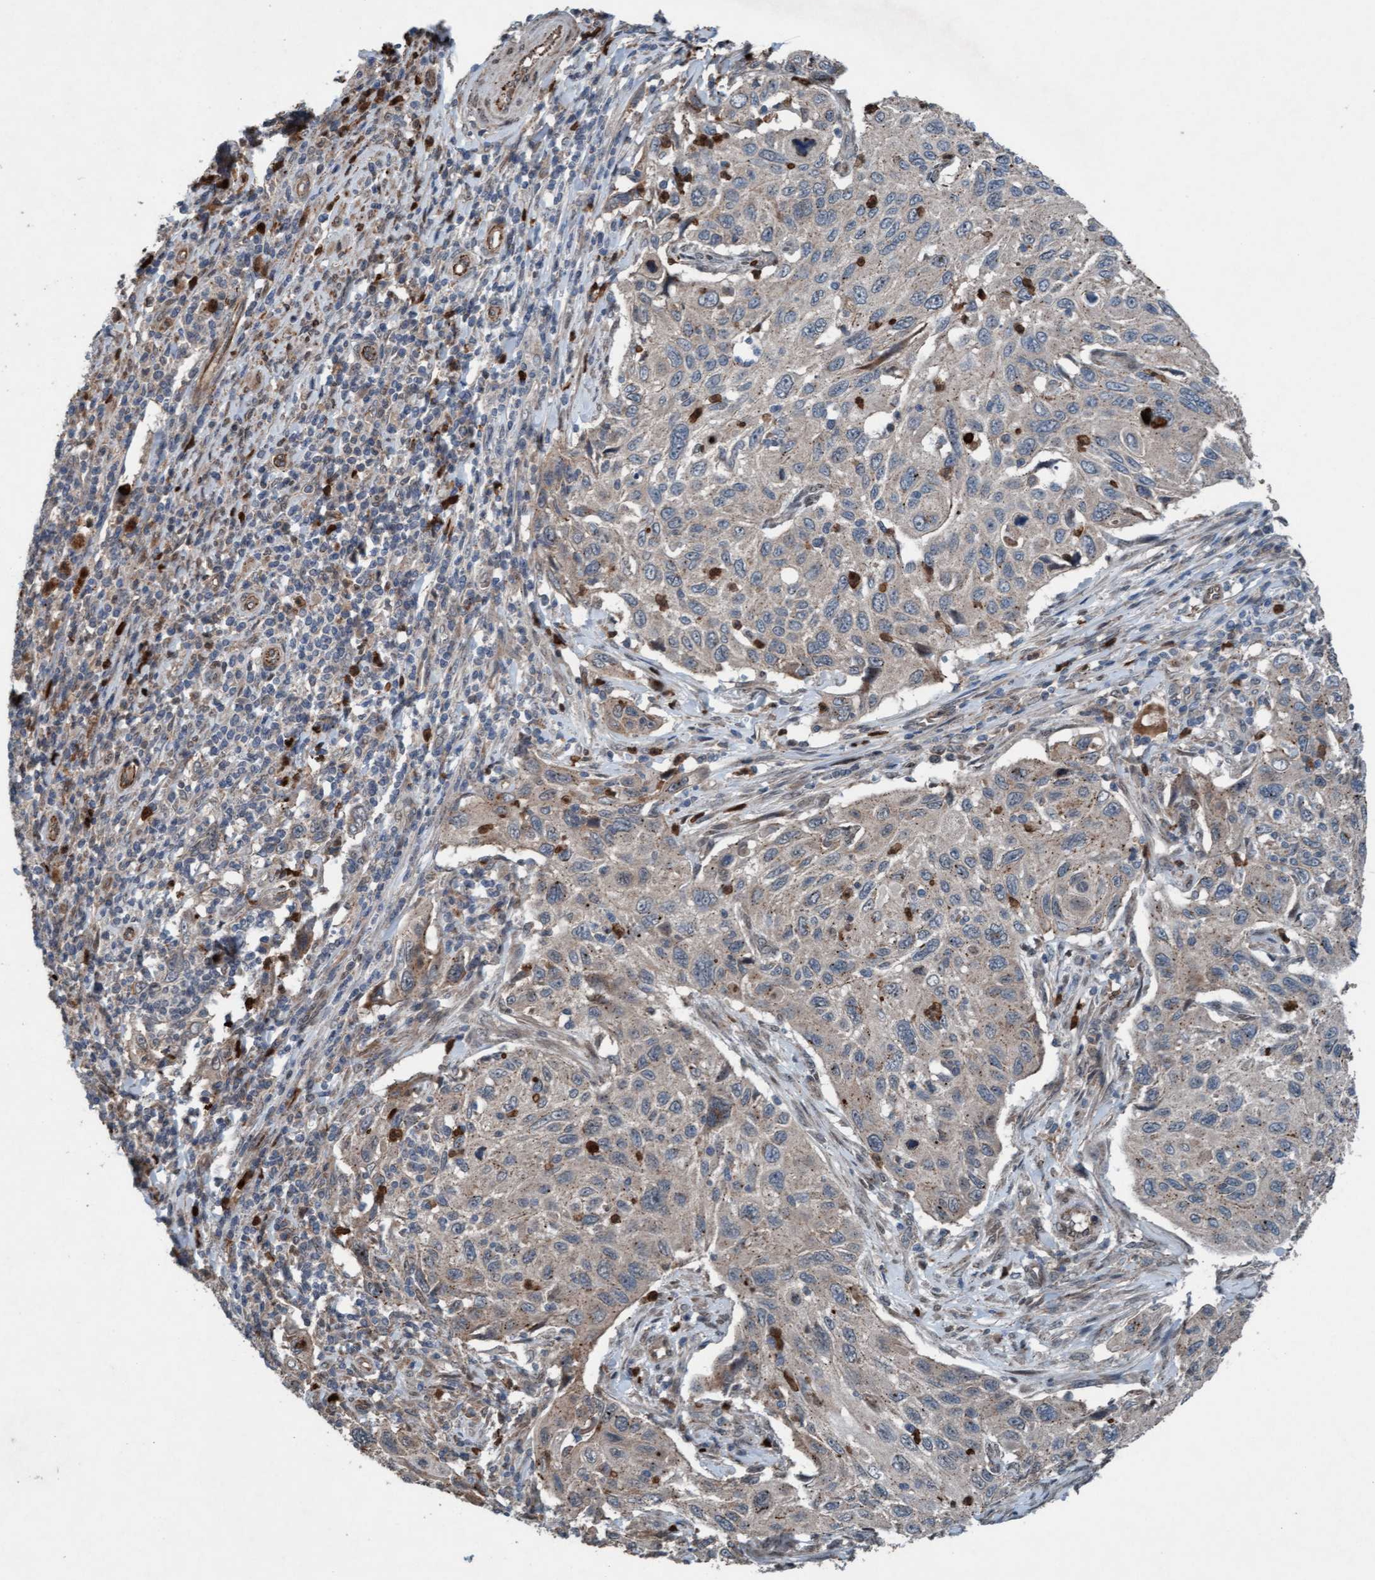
{"staining": {"intensity": "weak", "quantity": "25%-75%", "location": "cytoplasmic/membranous"}, "tissue": "cervical cancer", "cell_type": "Tumor cells", "image_type": "cancer", "snomed": [{"axis": "morphology", "description": "Squamous cell carcinoma, NOS"}, {"axis": "topography", "description": "Cervix"}], "caption": "Immunohistochemical staining of cervical cancer (squamous cell carcinoma) reveals low levels of weak cytoplasmic/membranous staining in about 25%-75% of tumor cells.", "gene": "PLXNB2", "patient": {"sex": "female", "age": 70}}